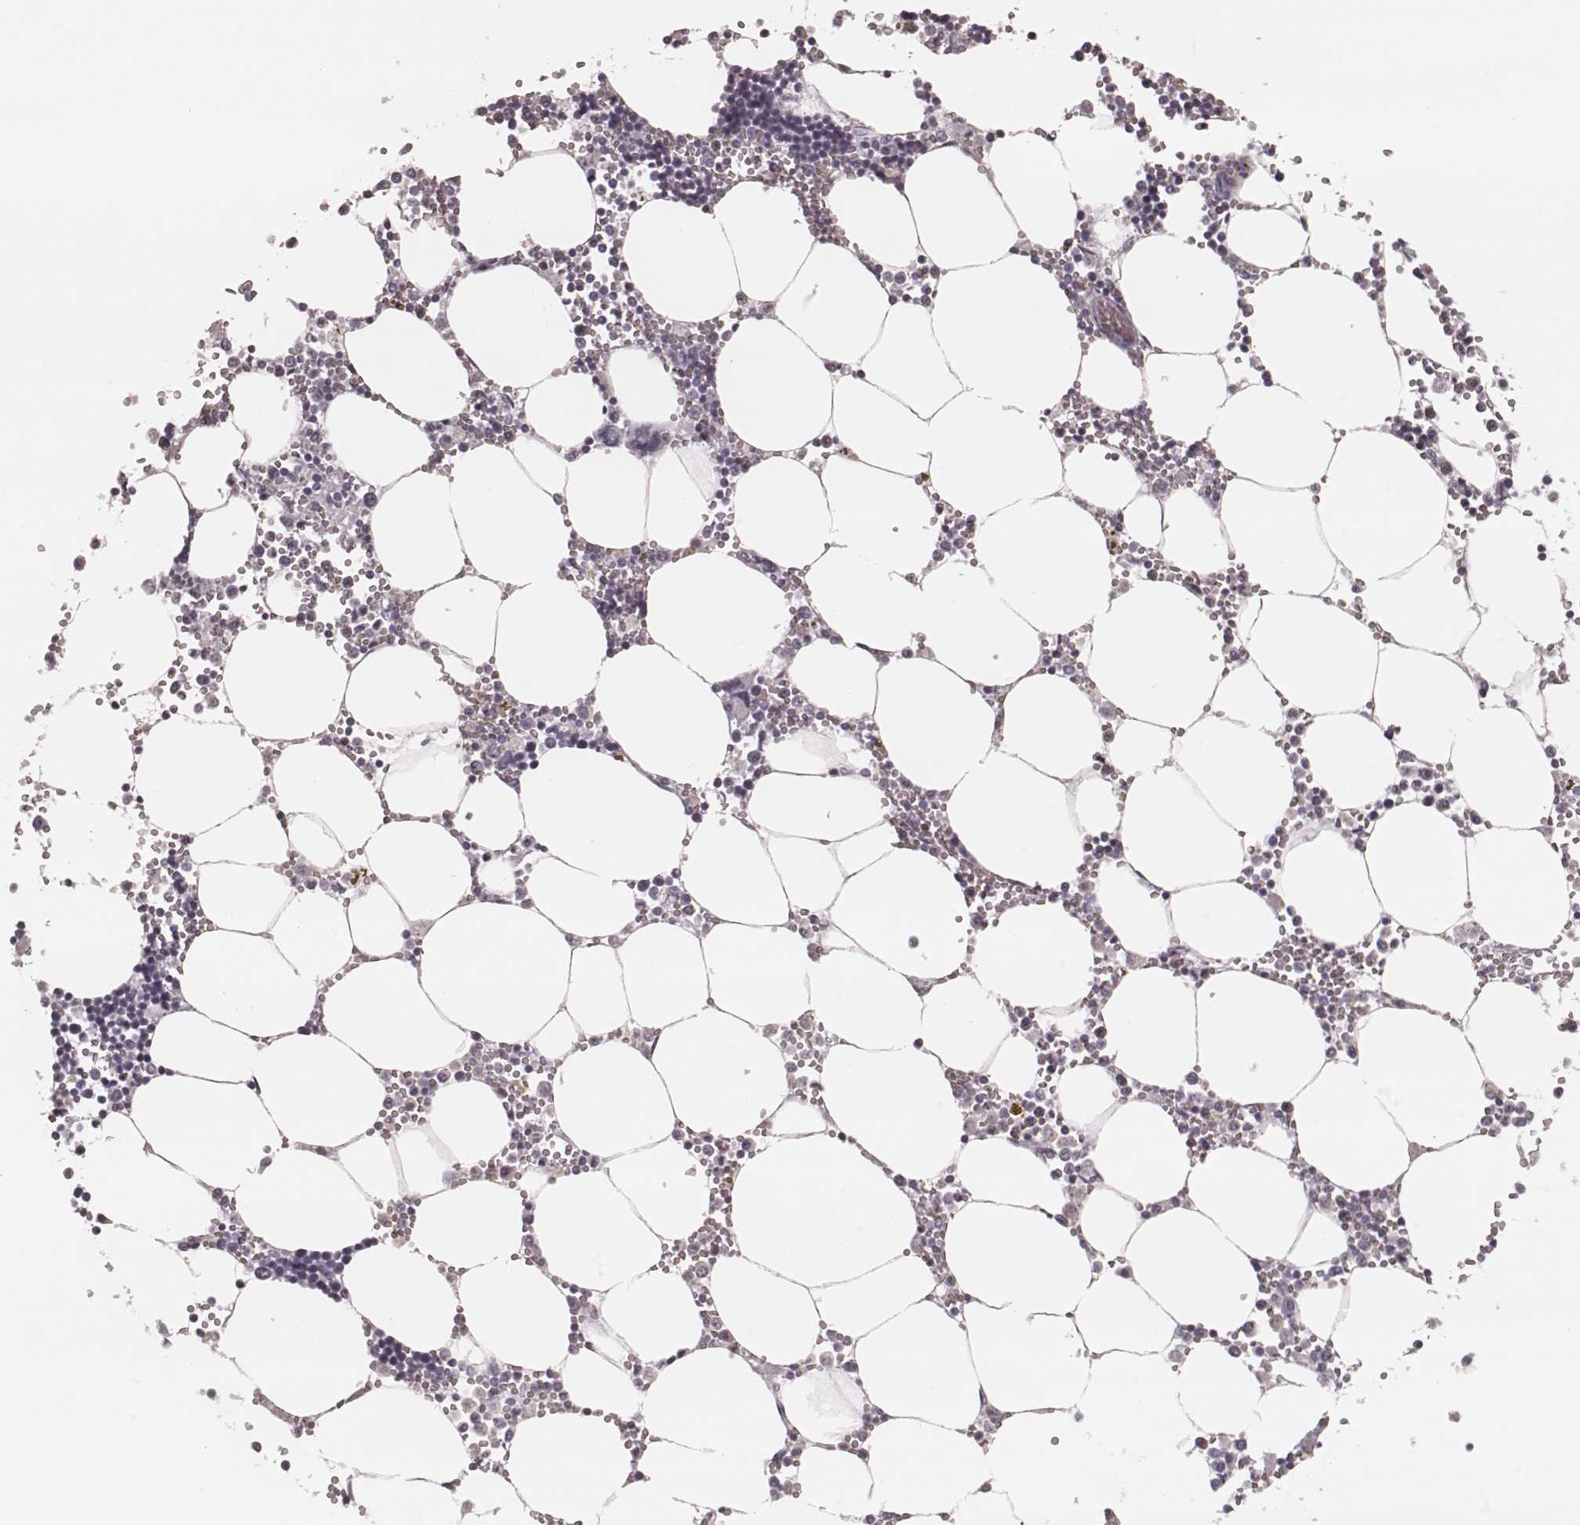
{"staining": {"intensity": "negative", "quantity": "none", "location": "none"}, "tissue": "bone marrow", "cell_type": "Hematopoietic cells", "image_type": "normal", "snomed": [{"axis": "morphology", "description": "Normal tissue, NOS"}, {"axis": "topography", "description": "Bone marrow"}], "caption": "An image of bone marrow stained for a protein reveals no brown staining in hematopoietic cells.", "gene": "KRT74", "patient": {"sex": "male", "age": 54}}